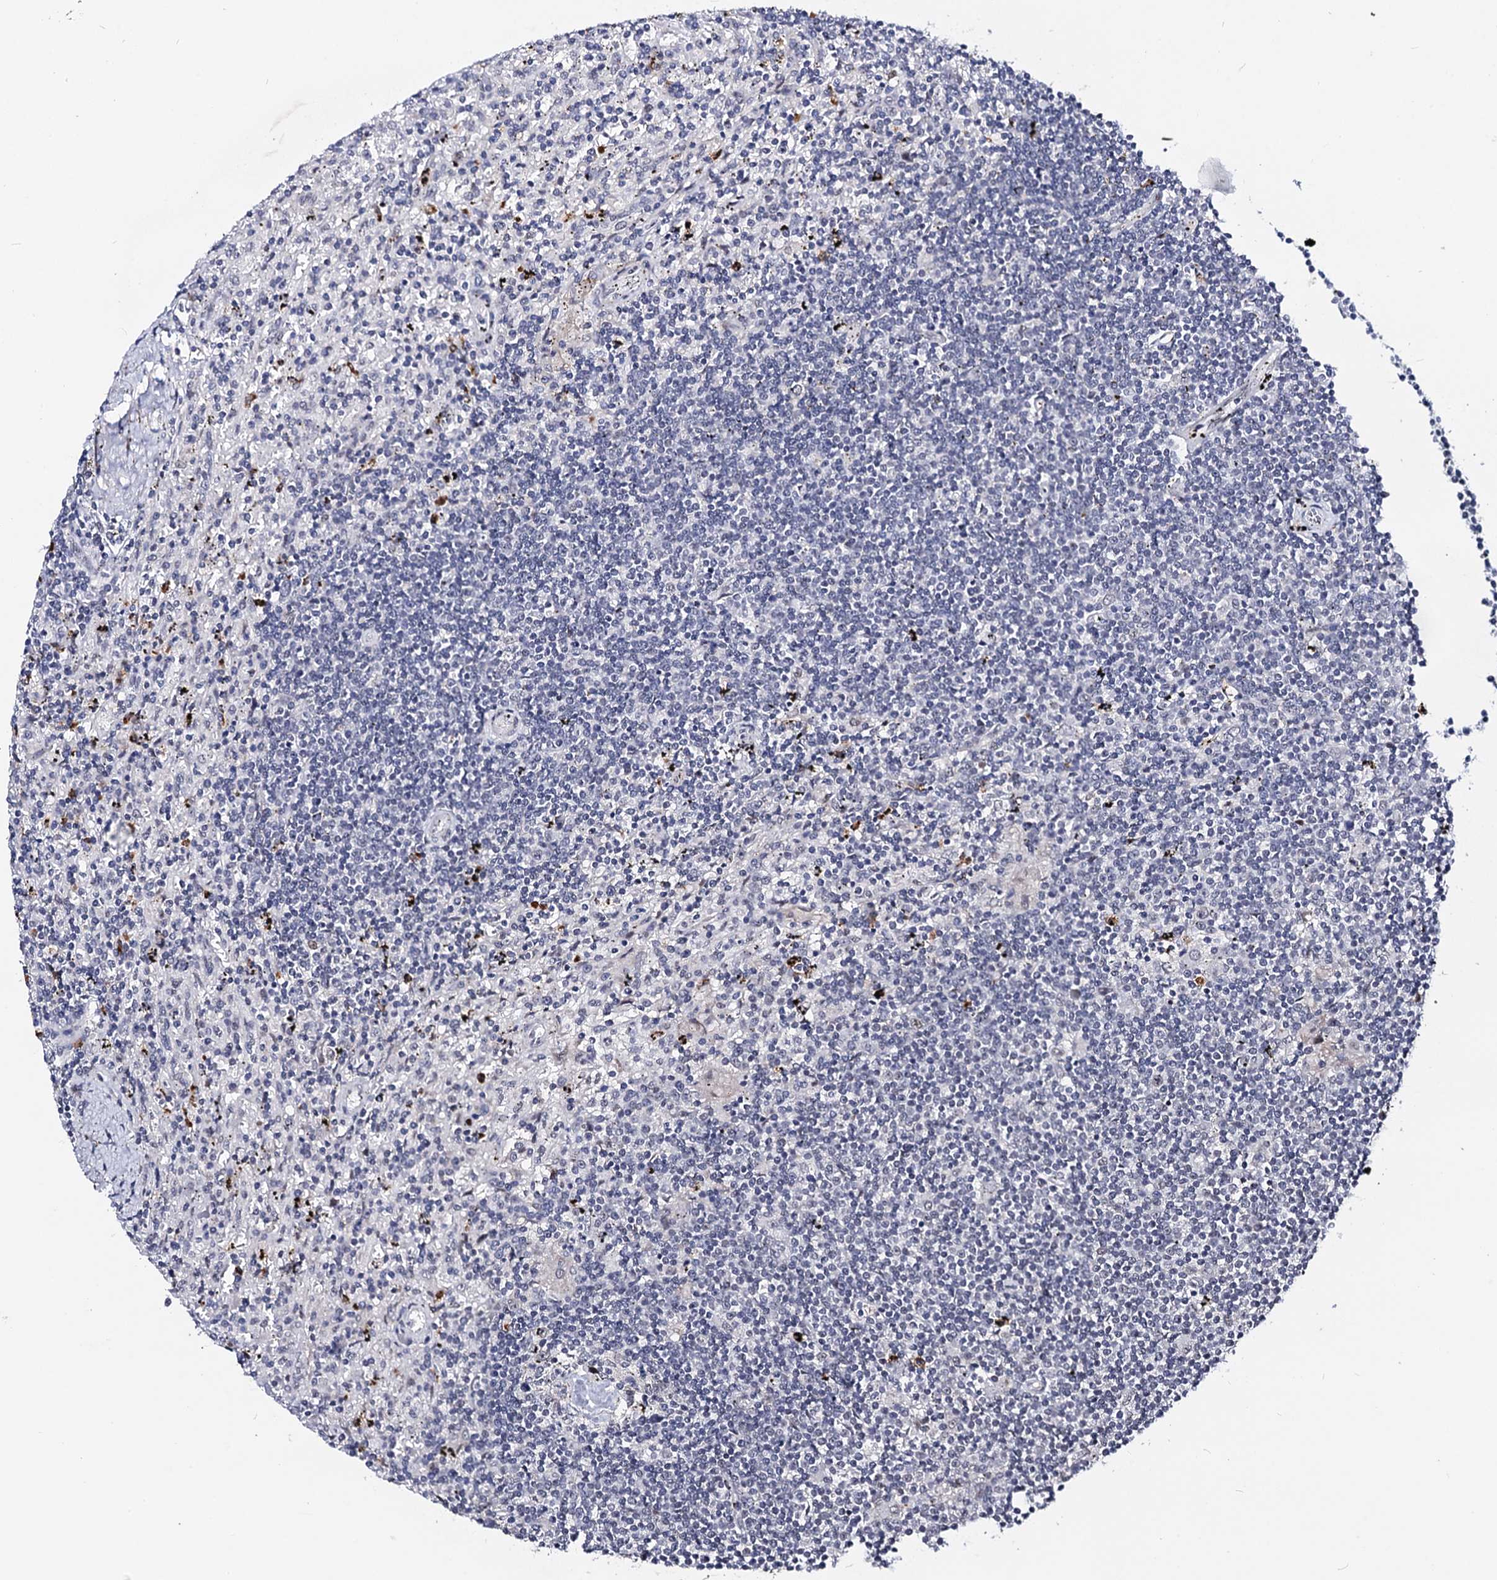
{"staining": {"intensity": "negative", "quantity": "none", "location": "none"}, "tissue": "lymphoma", "cell_type": "Tumor cells", "image_type": "cancer", "snomed": [{"axis": "morphology", "description": "Malignant lymphoma, non-Hodgkin's type, Low grade"}, {"axis": "topography", "description": "Spleen"}], "caption": "Immunohistochemical staining of lymphoma displays no significant expression in tumor cells.", "gene": "SFSWAP", "patient": {"sex": "male", "age": 76}}